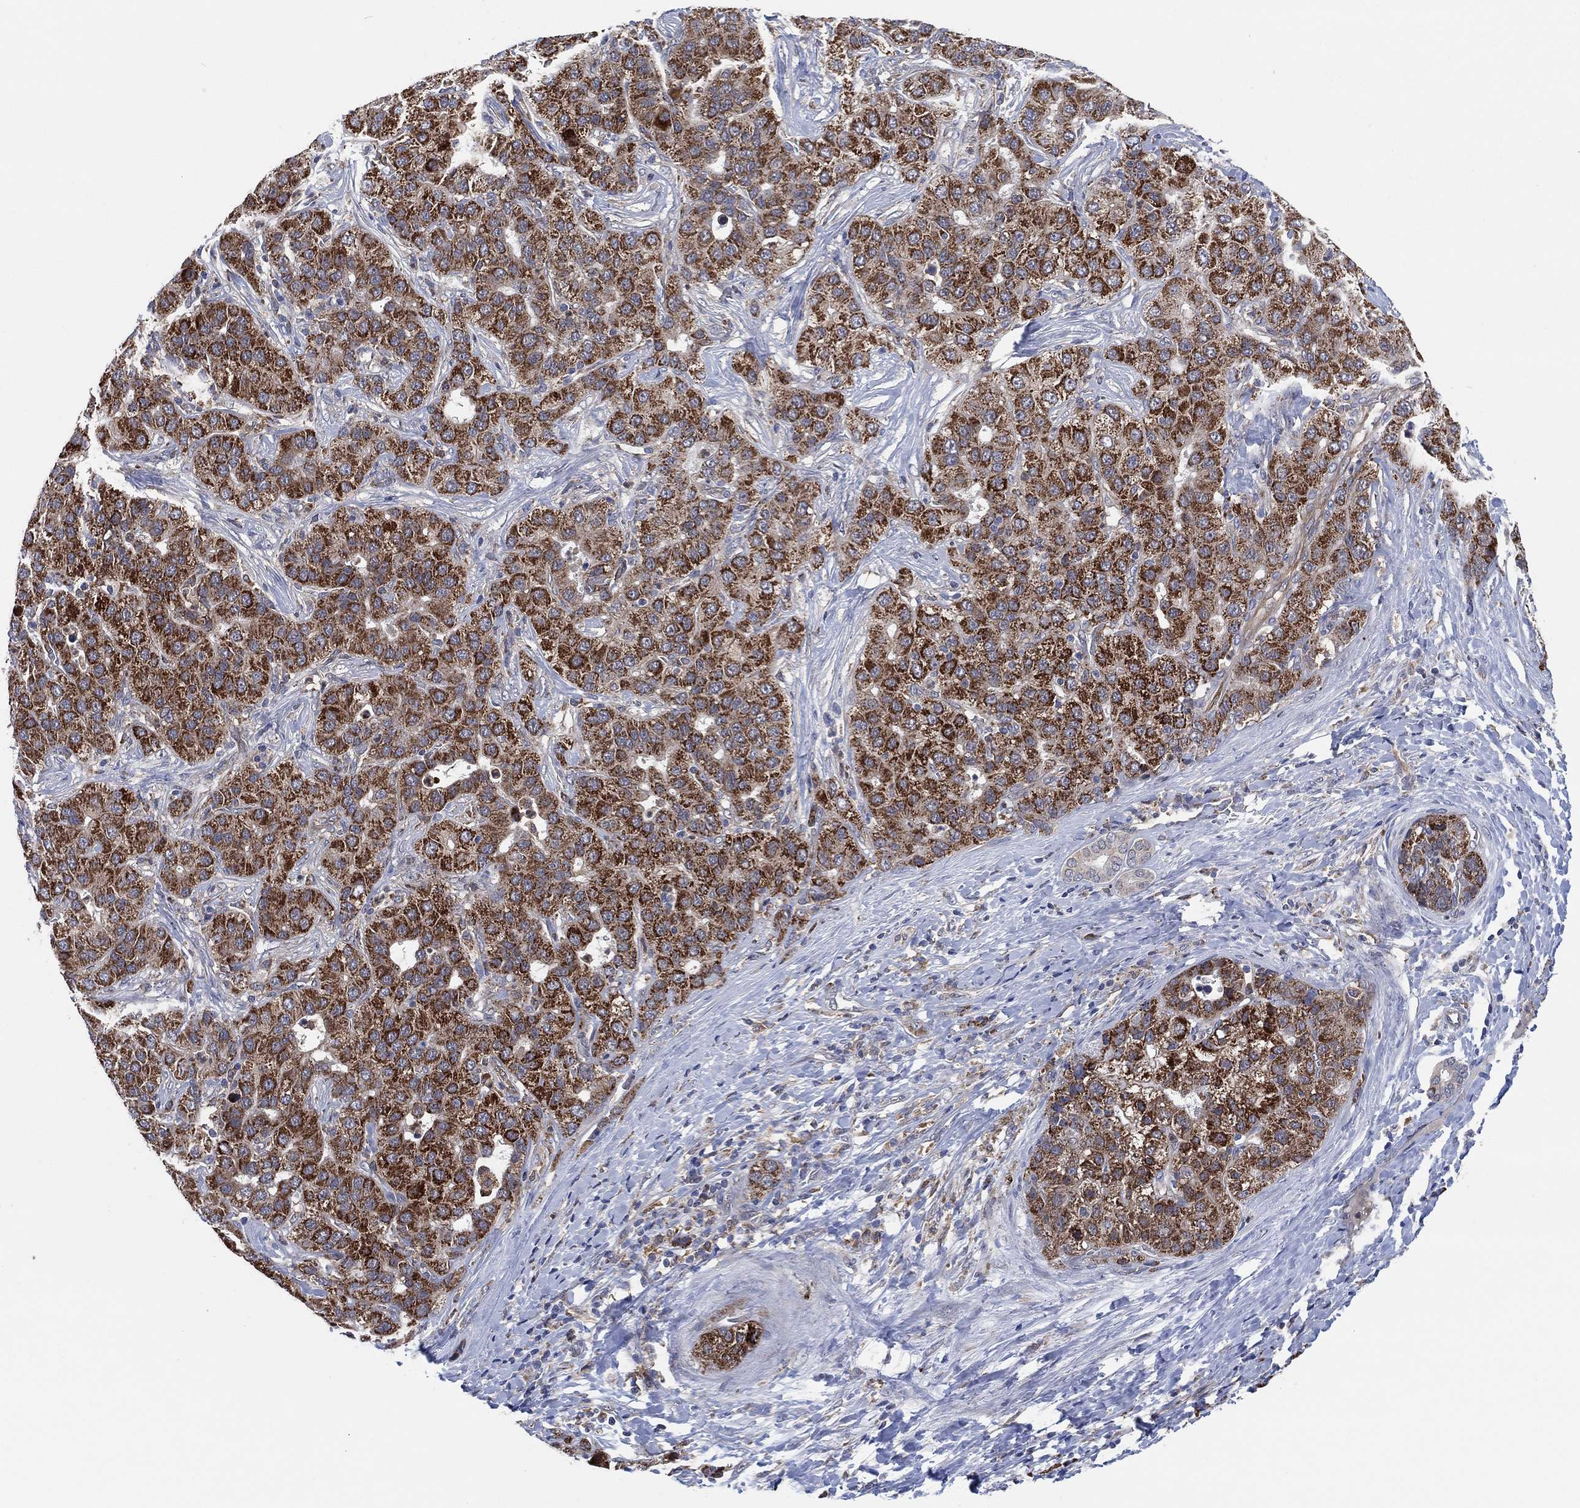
{"staining": {"intensity": "strong", "quantity": ">75%", "location": "cytoplasmic/membranous"}, "tissue": "liver cancer", "cell_type": "Tumor cells", "image_type": "cancer", "snomed": [{"axis": "morphology", "description": "Carcinoma, Hepatocellular, NOS"}, {"axis": "topography", "description": "Liver"}], "caption": "A brown stain highlights strong cytoplasmic/membranous staining of a protein in human liver hepatocellular carcinoma tumor cells.", "gene": "FES", "patient": {"sex": "male", "age": 65}}